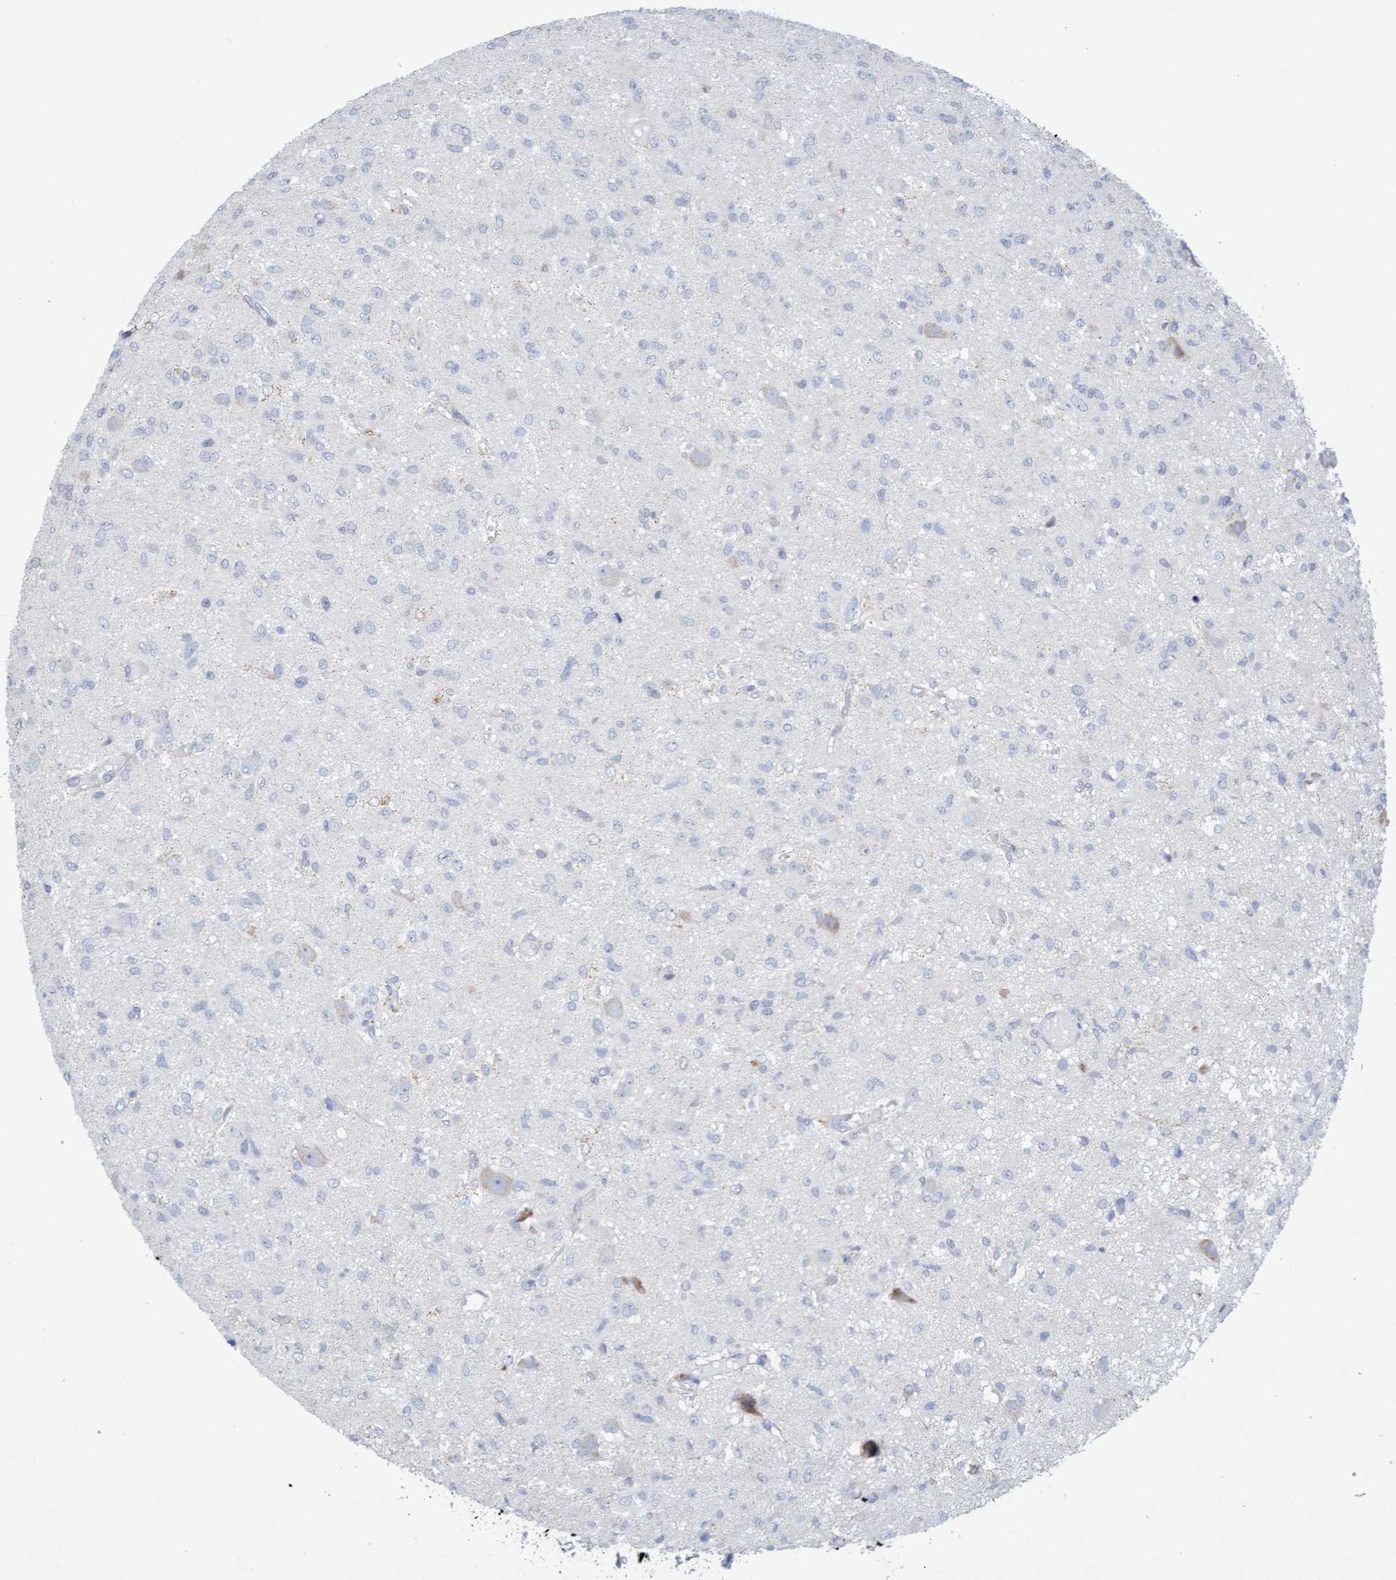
{"staining": {"intensity": "negative", "quantity": "none", "location": "none"}, "tissue": "glioma", "cell_type": "Tumor cells", "image_type": "cancer", "snomed": [{"axis": "morphology", "description": "Glioma, malignant, High grade"}, {"axis": "topography", "description": "Brain"}], "caption": "Glioma stained for a protein using IHC reveals no staining tumor cells.", "gene": "SLC28A3", "patient": {"sex": "female", "age": 59}}